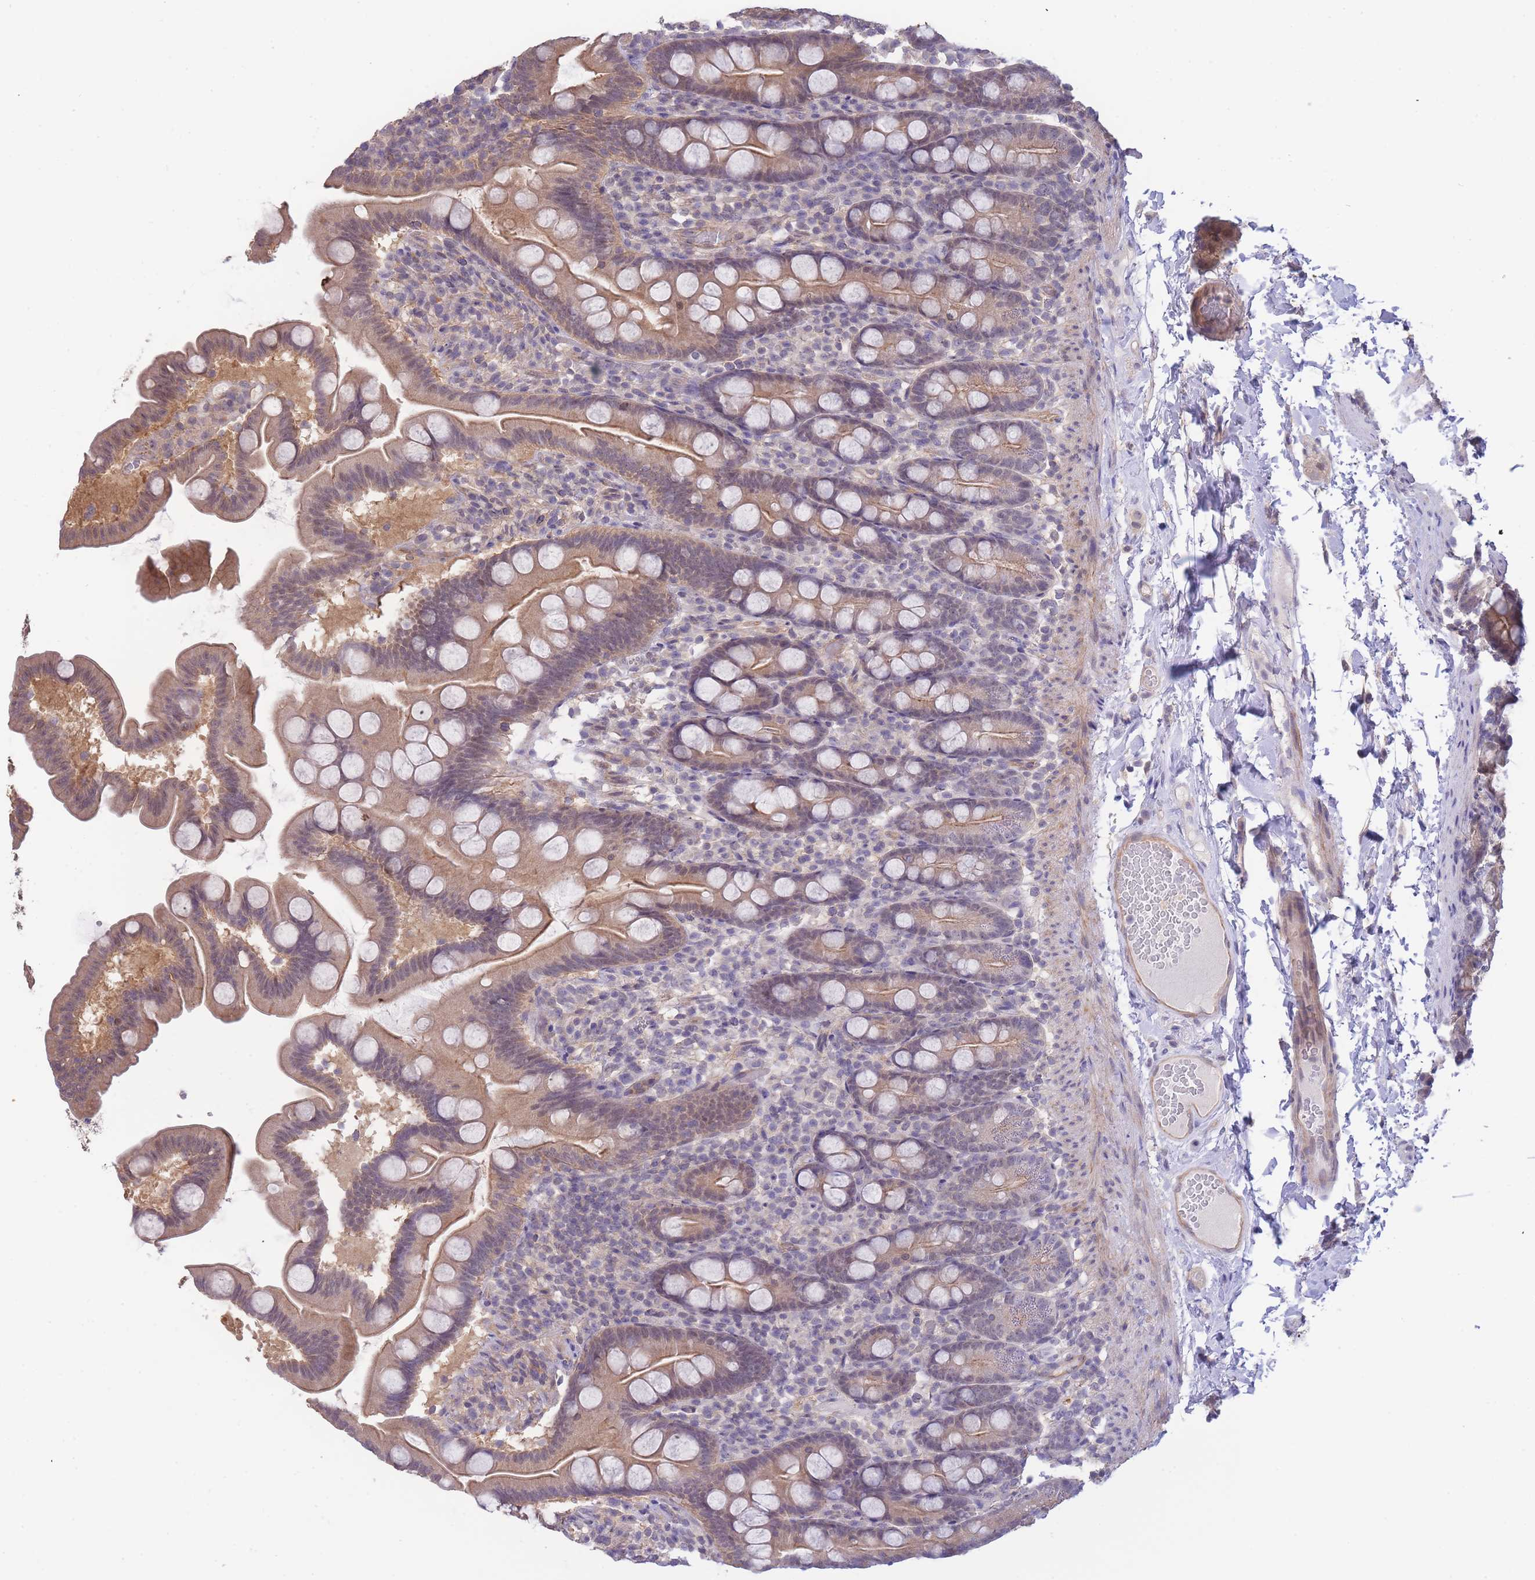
{"staining": {"intensity": "moderate", "quantity": "25%-75%", "location": "cytoplasmic/membranous"}, "tissue": "small intestine", "cell_type": "Glandular cells", "image_type": "normal", "snomed": [{"axis": "morphology", "description": "Normal tissue, NOS"}, {"axis": "topography", "description": "Small intestine"}], "caption": "A medium amount of moderate cytoplasmic/membranous positivity is identified in approximately 25%-75% of glandular cells in normal small intestine.", "gene": "SMC6", "patient": {"sex": "female", "age": 68}}